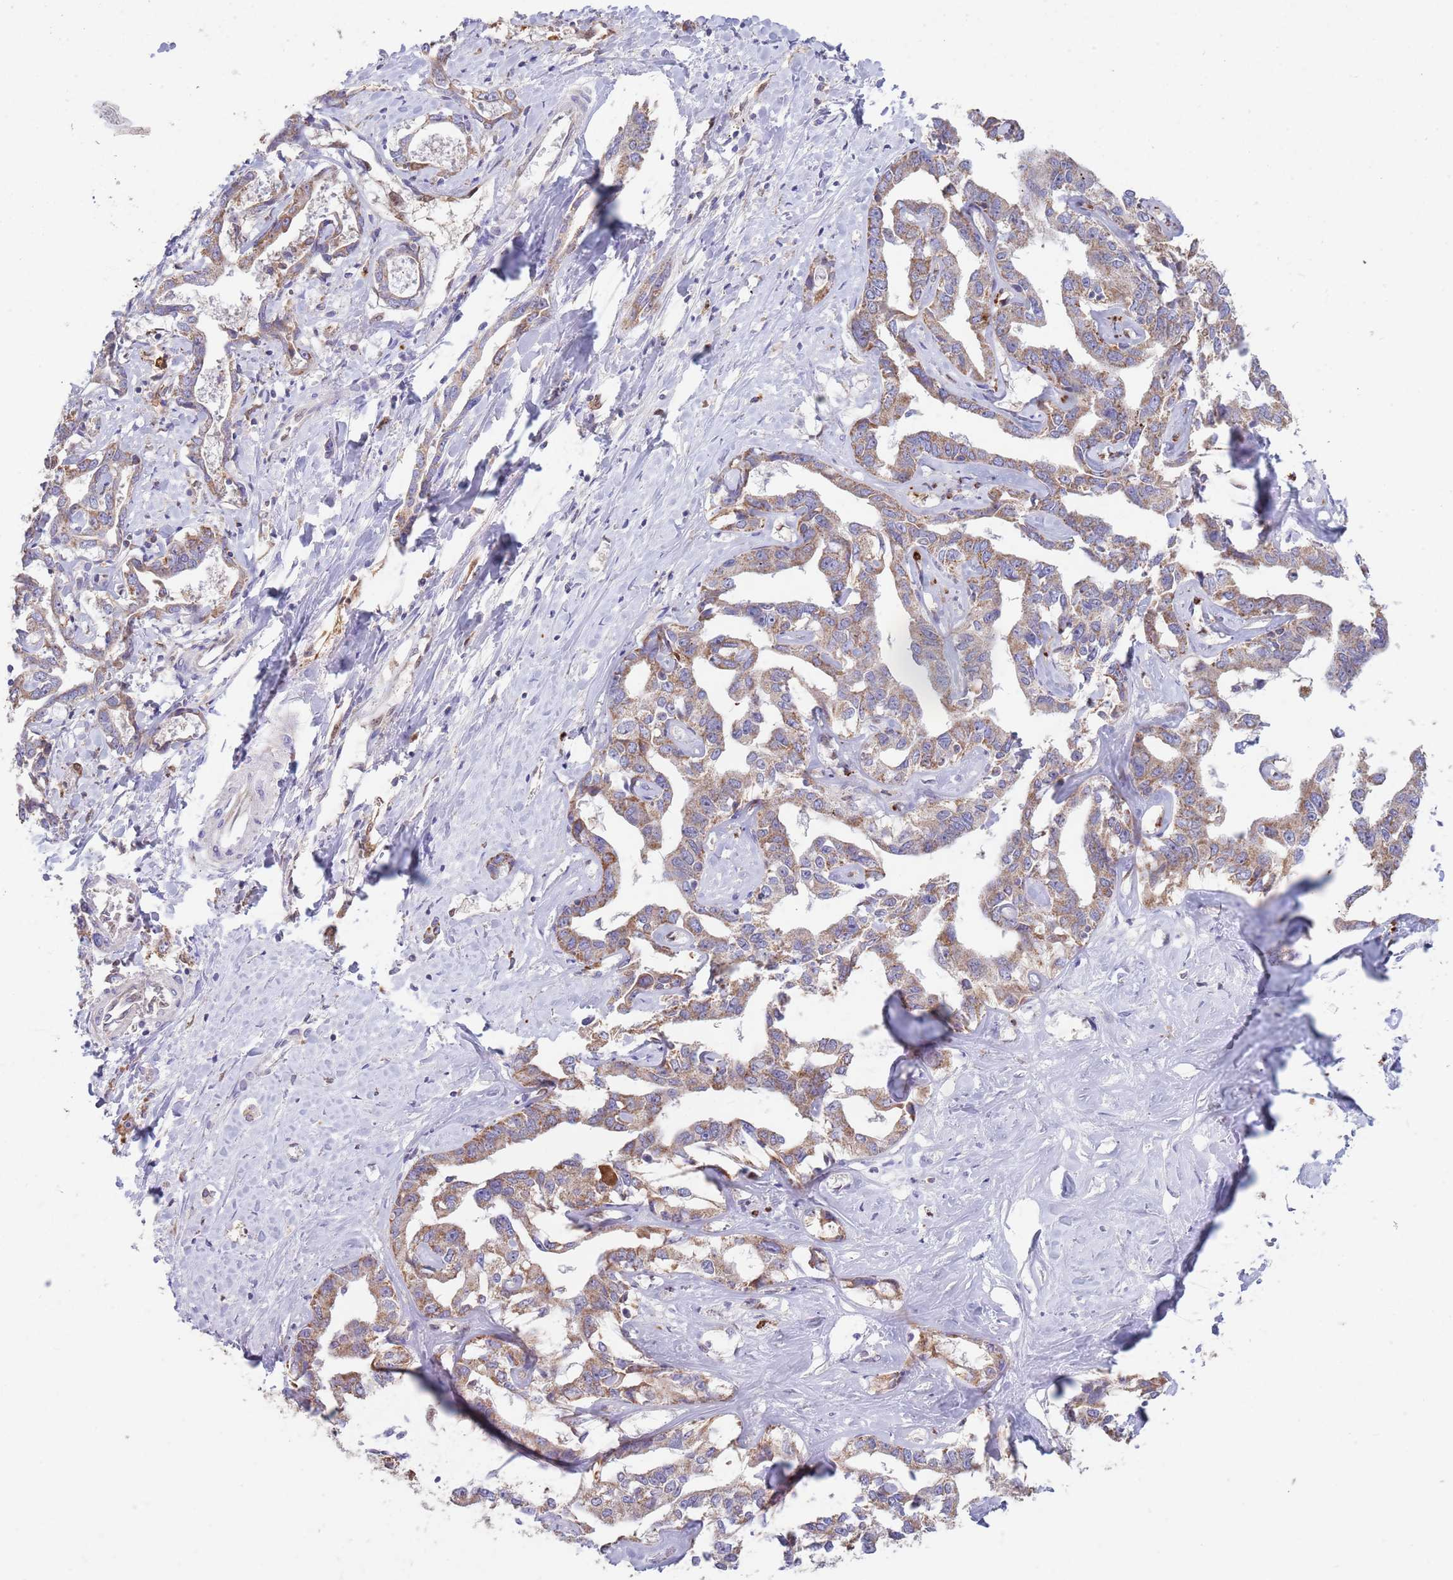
{"staining": {"intensity": "moderate", "quantity": ">75%", "location": "cytoplasmic/membranous"}, "tissue": "liver cancer", "cell_type": "Tumor cells", "image_type": "cancer", "snomed": [{"axis": "morphology", "description": "Cholangiocarcinoma"}, {"axis": "topography", "description": "Liver"}], "caption": "Liver cancer tissue reveals moderate cytoplasmic/membranous expression in about >75% of tumor cells, visualized by immunohistochemistry. The staining was performed using DAB (3,3'-diaminobenzidine) to visualize the protein expression in brown, while the nuclei were stained in blue with hematoxylin (Magnification: 20x).", "gene": "DDT", "patient": {"sex": "male", "age": 59}}